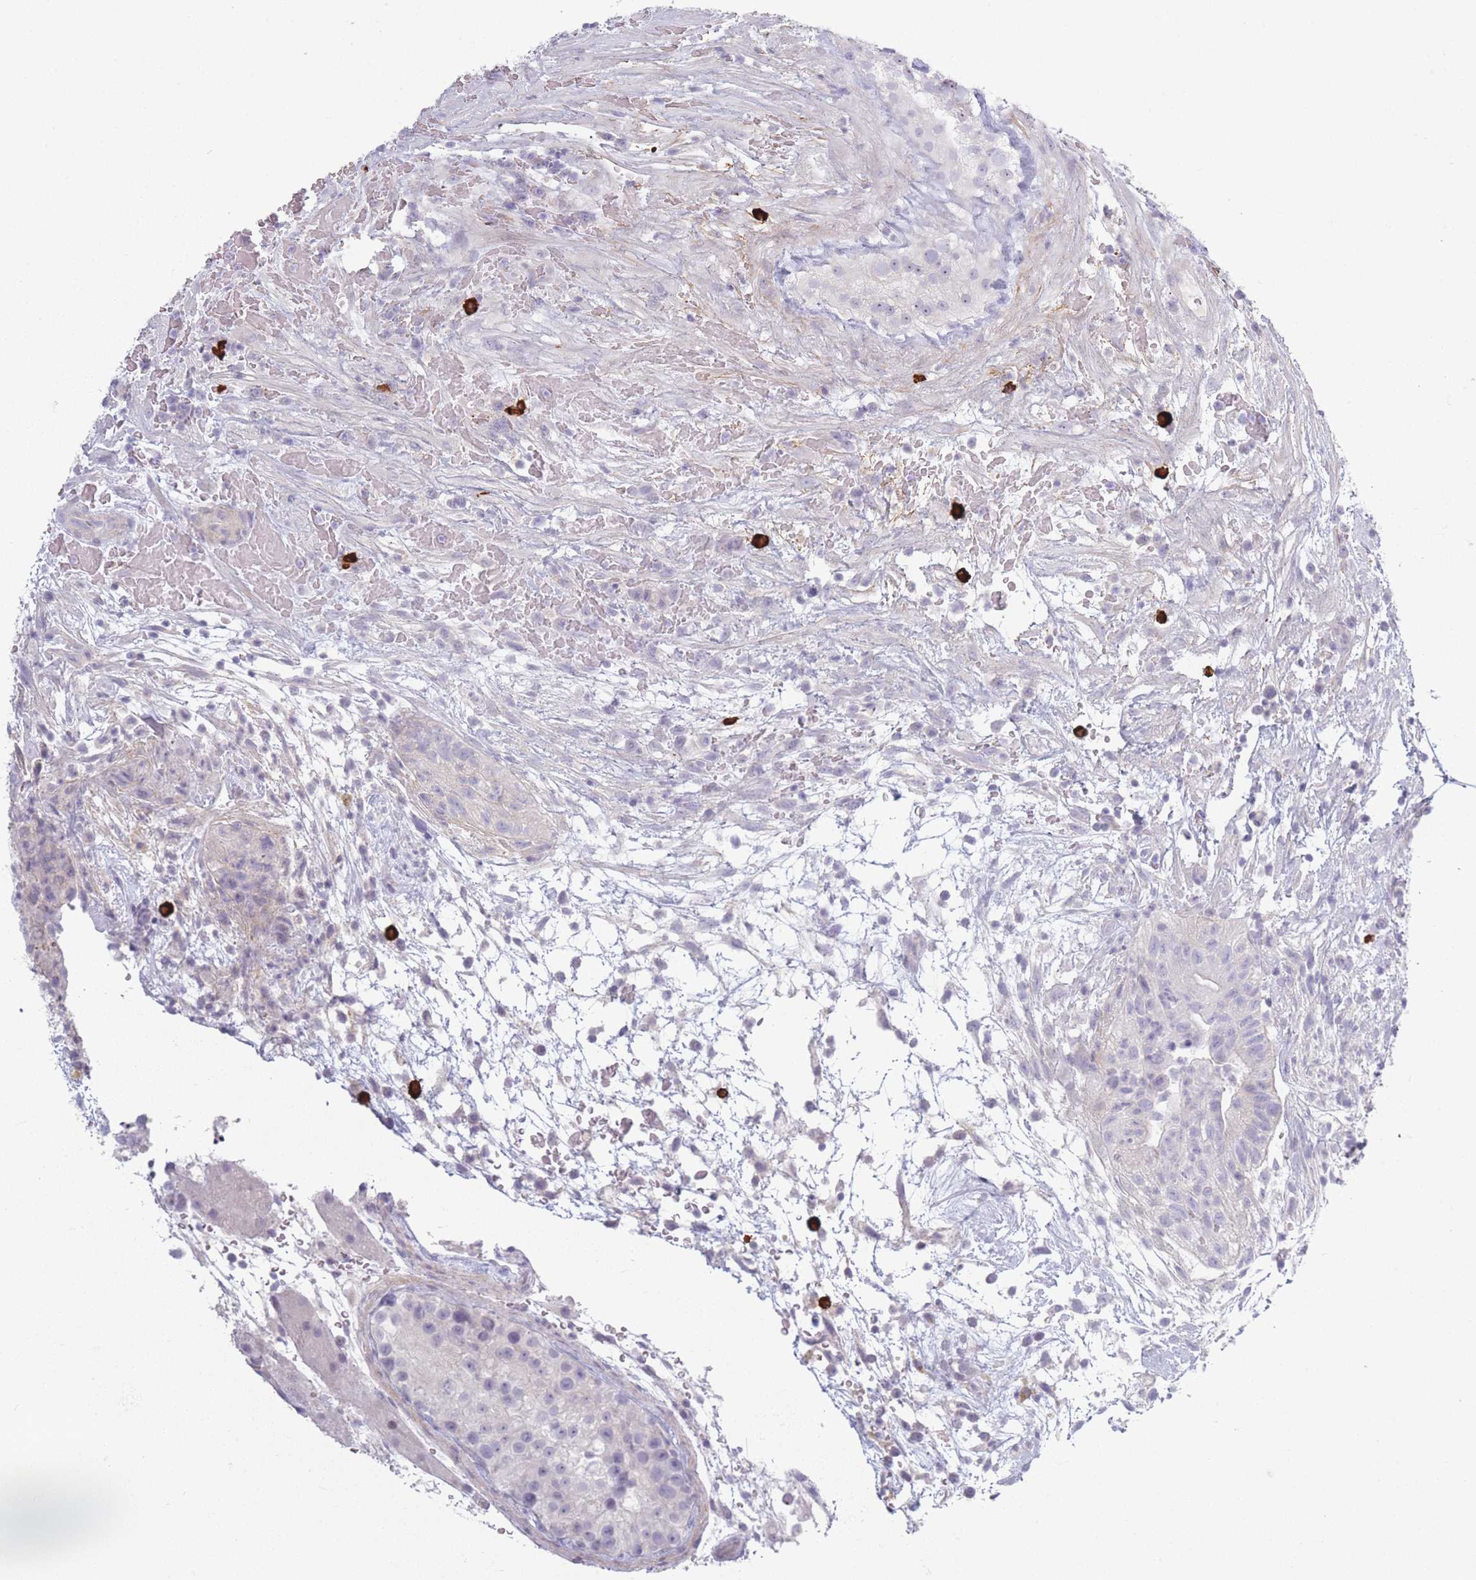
{"staining": {"intensity": "negative", "quantity": "none", "location": "none"}, "tissue": "testis cancer", "cell_type": "Tumor cells", "image_type": "cancer", "snomed": [{"axis": "morphology", "description": "Normal tissue, NOS"}, {"axis": "morphology", "description": "Carcinoma, Embryonal, NOS"}, {"axis": "topography", "description": "Testis"}], "caption": "This photomicrograph is of testis cancer stained with immunohistochemistry to label a protein in brown with the nuclei are counter-stained blue. There is no expression in tumor cells. The staining was performed using DAB to visualize the protein expression in brown, while the nuclei were stained in blue with hematoxylin (Magnification: 20x).", "gene": "PLEKHG2", "patient": {"sex": "male", "age": 32}}